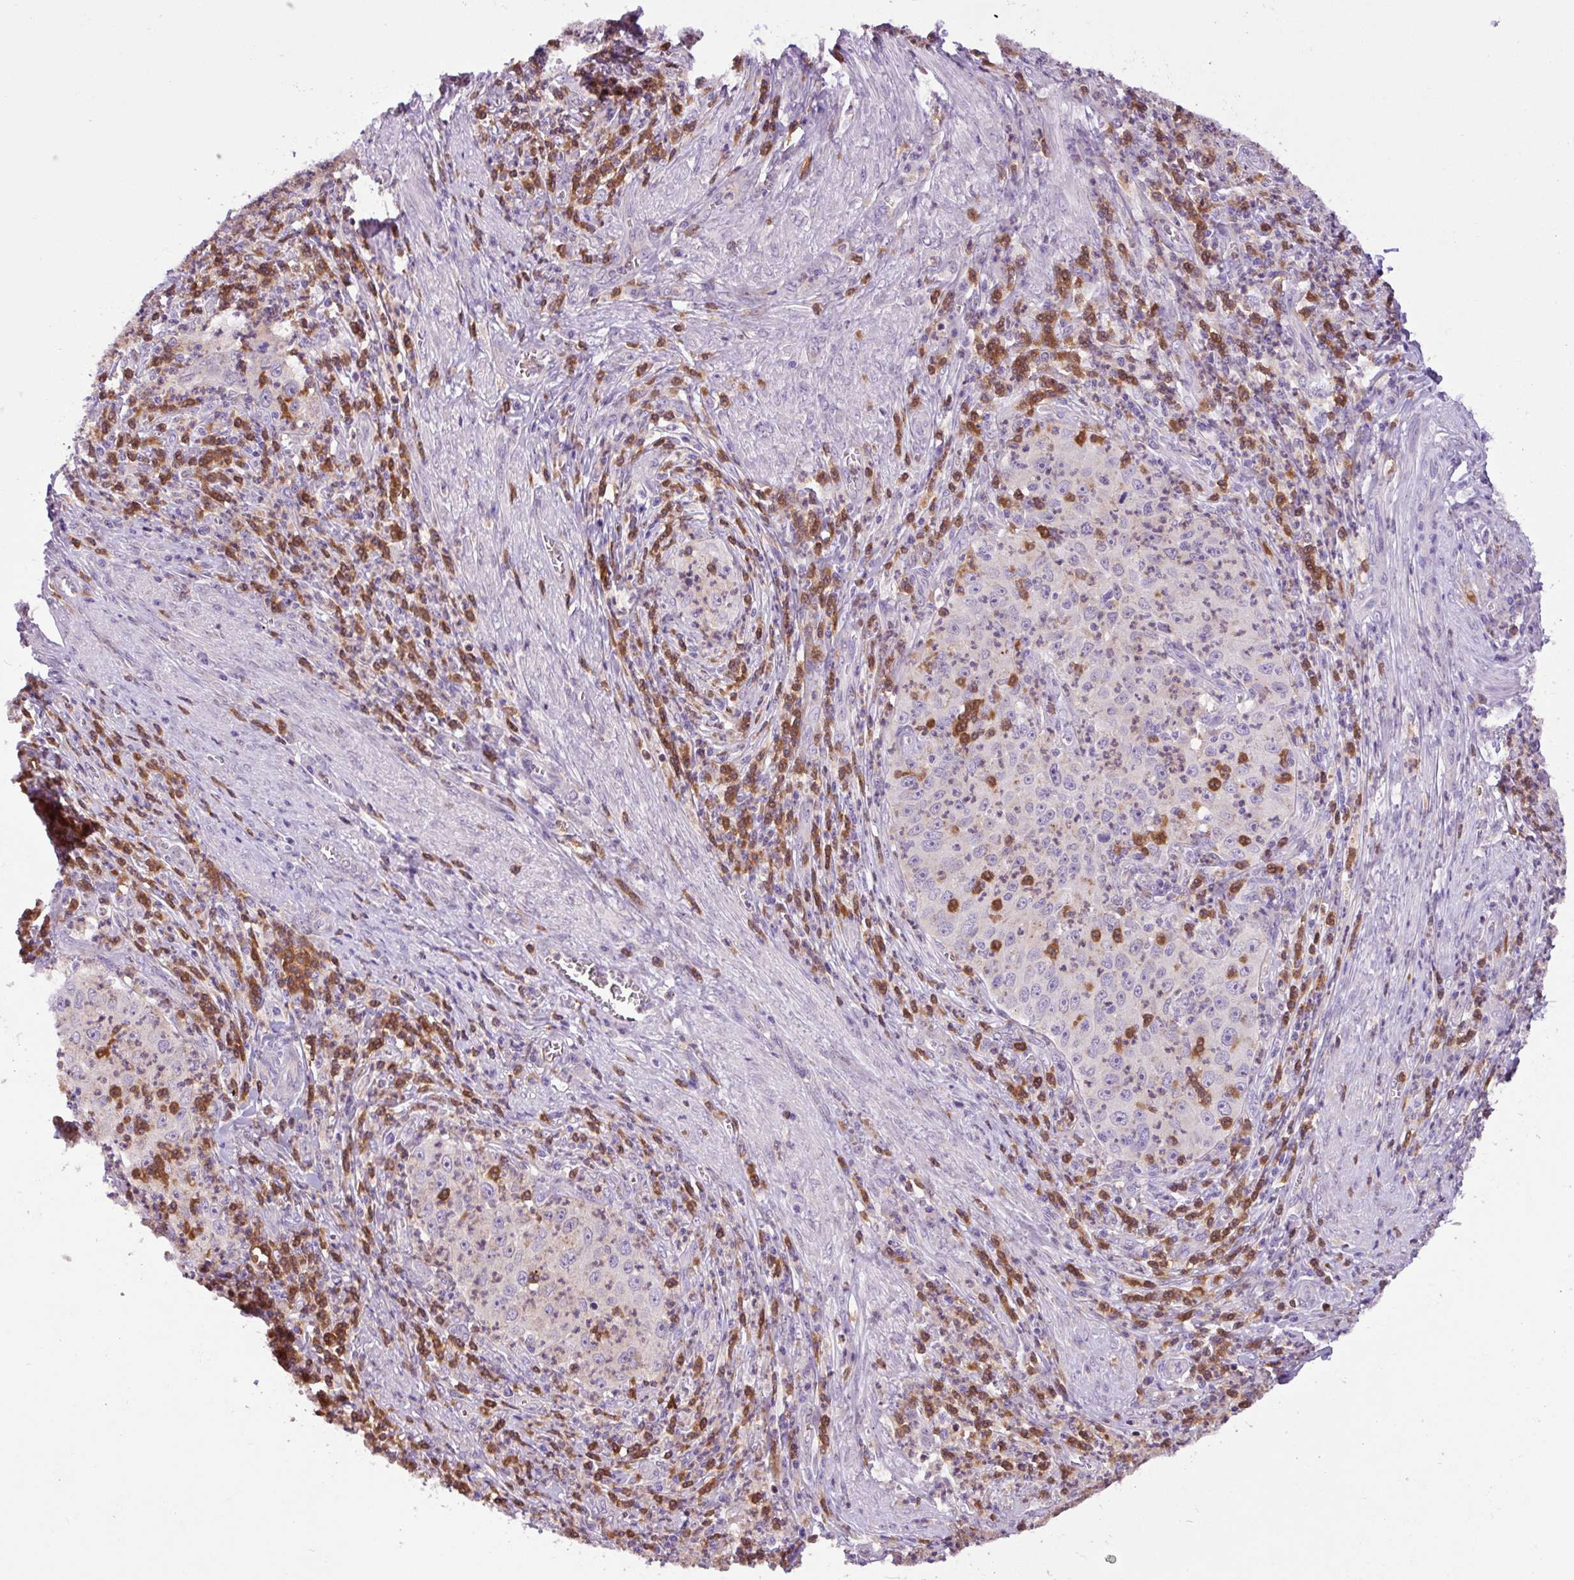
{"staining": {"intensity": "negative", "quantity": "none", "location": "none"}, "tissue": "cervical cancer", "cell_type": "Tumor cells", "image_type": "cancer", "snomed": [{"axis": "morphology", "description": "Squamous cell carcinoma, NOS"}, {"axis": "topography", "description": "Cervix"}], "caption": "Immunohistochemistry of human cervical cancer (squamous cell carcinoma) displays no staining in tumor cells.", "gene": "TONSL", "patient": {"sex": "female", "age": 30}}